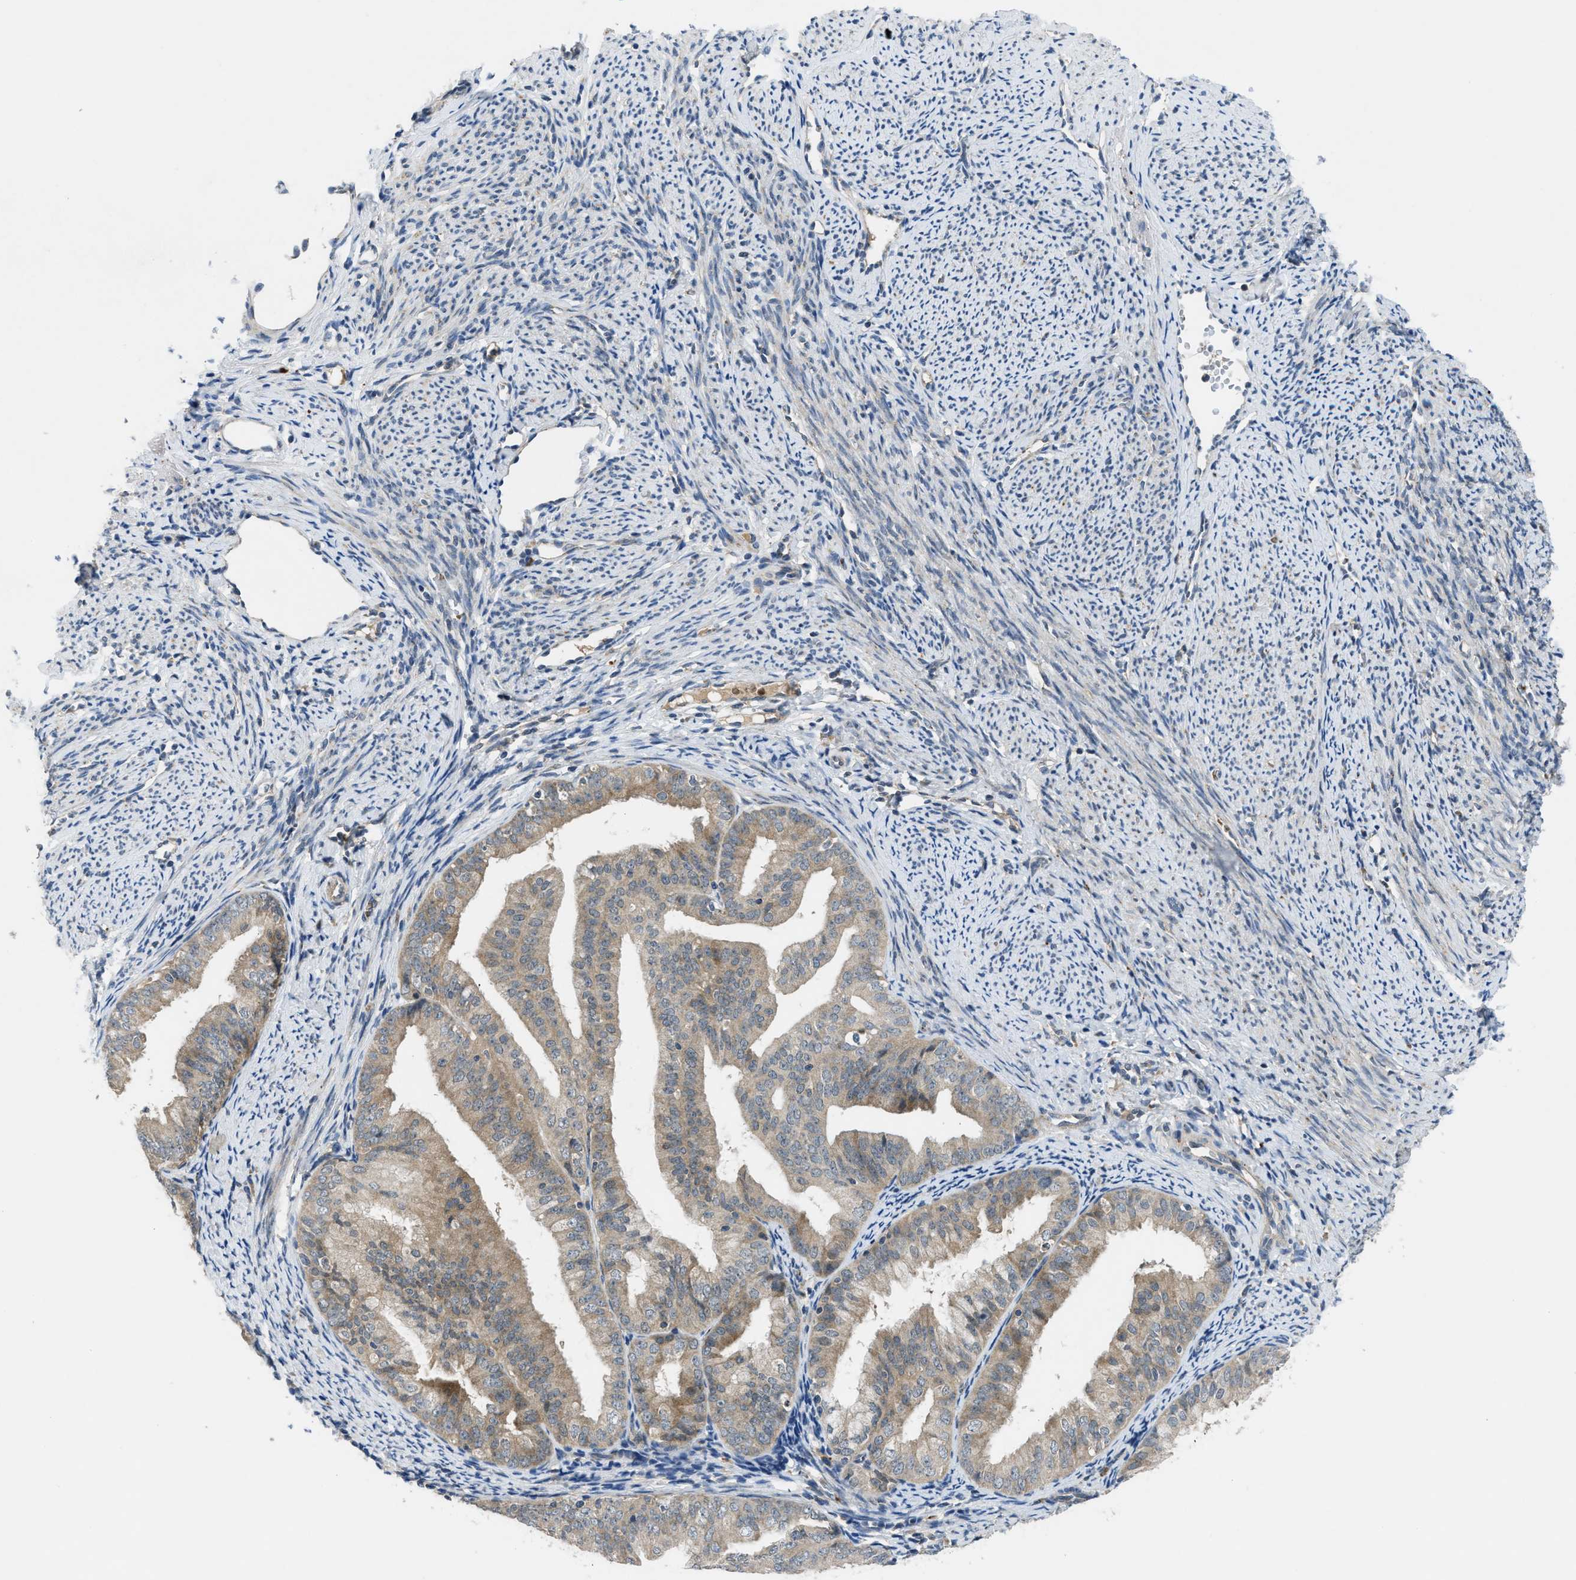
{"staining": {"intensity": "moderate", "quantity": ">75%", "location": "cytoplasmic/membranous"}, "tissue": "endometrial cancer", "cell_type": "Tumor cells", "image_type": "cancer", "snomed": [{"axis": "morphology", "description": "Adenocarcinoma, NOS"}, {"axis": "topography", "description": "Endometrium"}], "caption": "A brown stain labels moderate cytoplasmic/membranous staining of a protein in human adenocarcinoma (endometrial) tumor cells.", "gene": "PDE7A", "patient": {"sex": "female", "age": 63}}